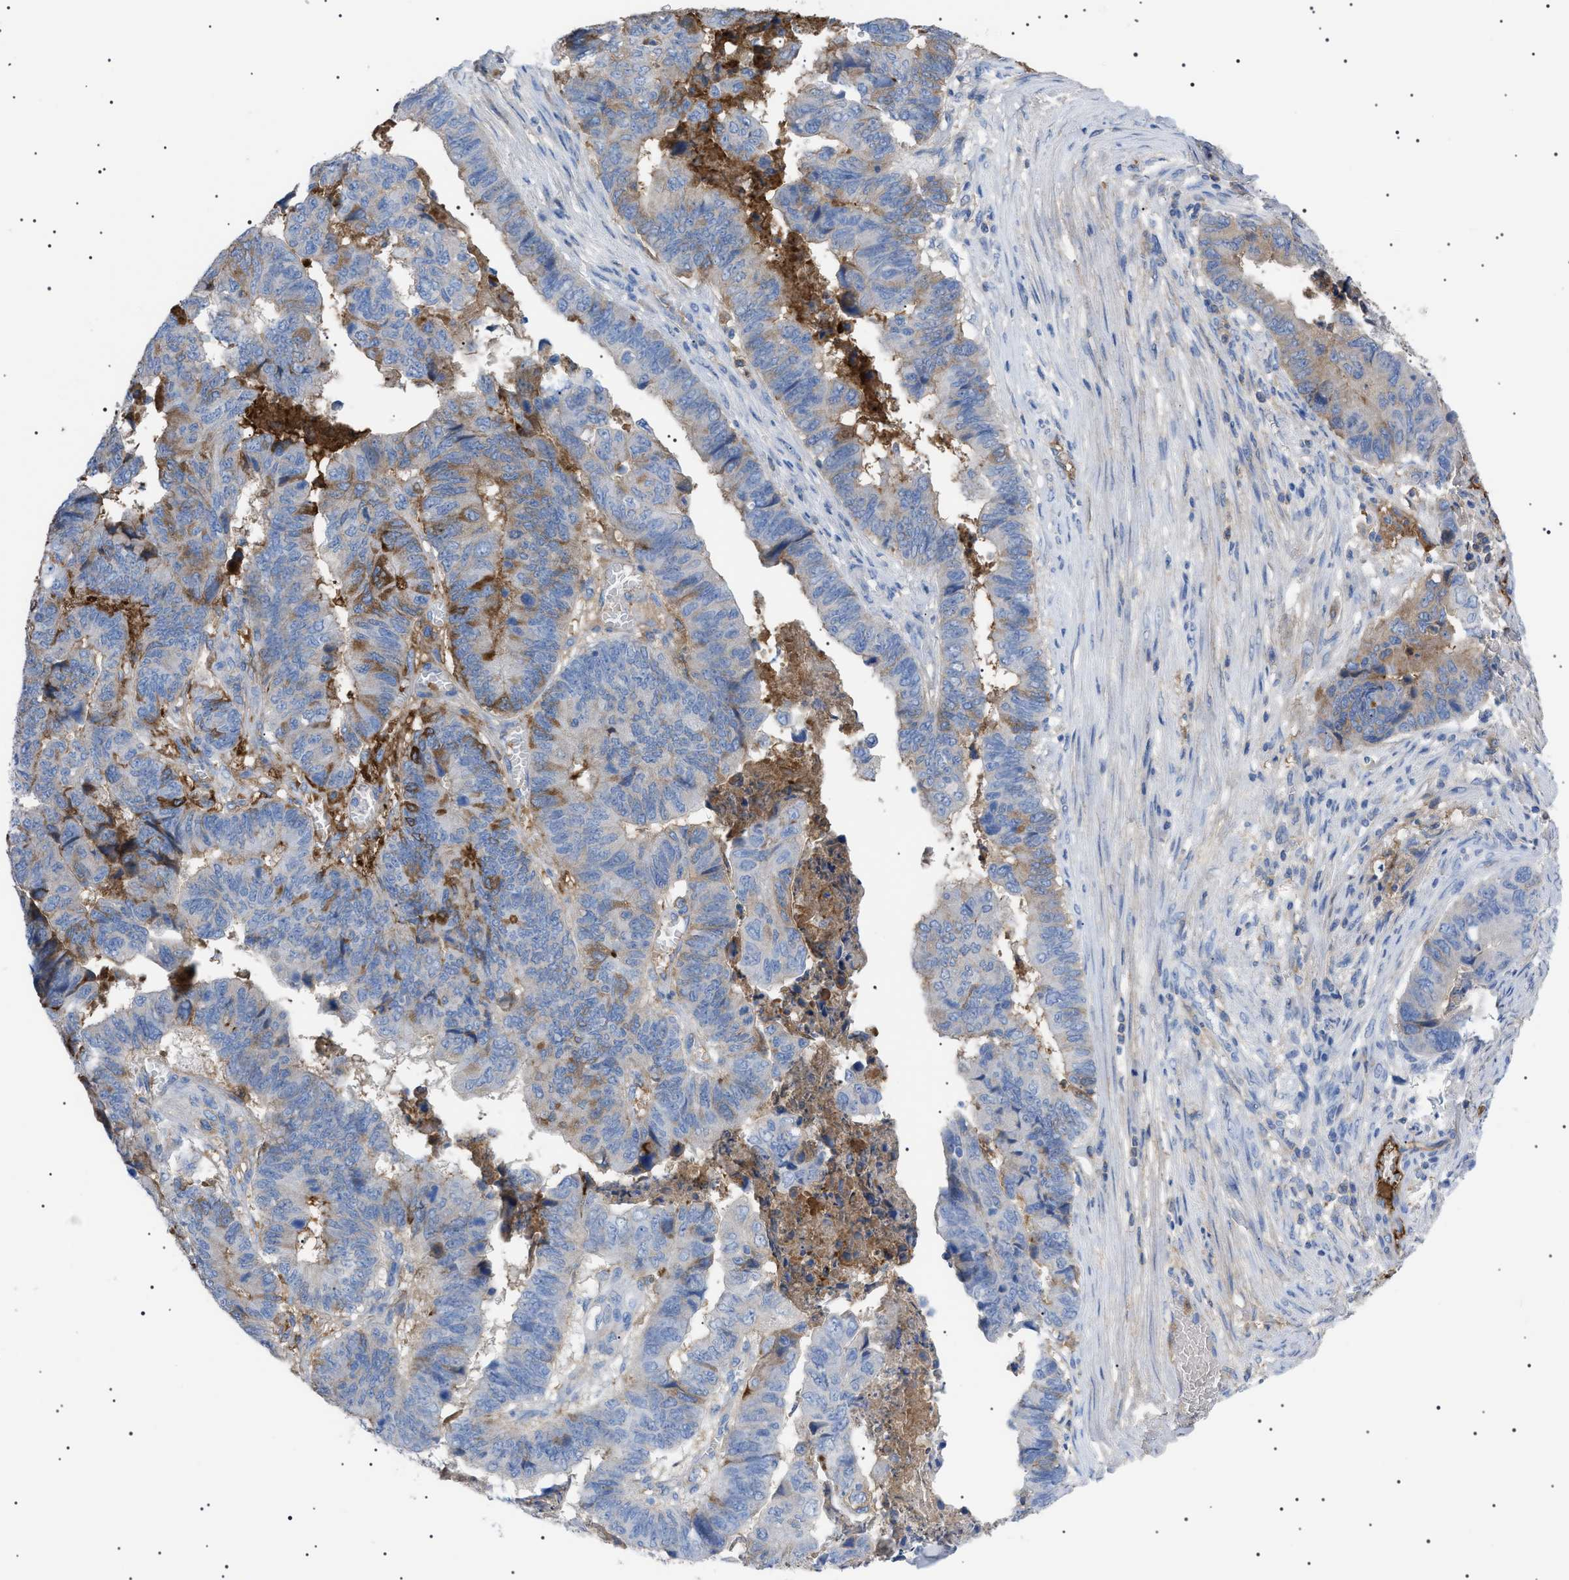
{"staining": {"intensity": "moderate", "quantity": "<25%", "location": "cytoplasmic/membranous"}, "tissue": "stomach cancer", "cell_type": "Tumor cells", "image_type": "cancer", "snomed": [{"axis": "morphology", "description": "Adenocarcinoma, NOS"}, {"axis": "topography", "description": "Stomach, lower"}], "caption": "Protein analysis of adenocarcinoma (stomach) tissue reveals moderate cytoplasmic/membranous positivity in about <25% of tumor cells.", "gene": "LPA", "patient": {"sex": "male", "age": 77}}